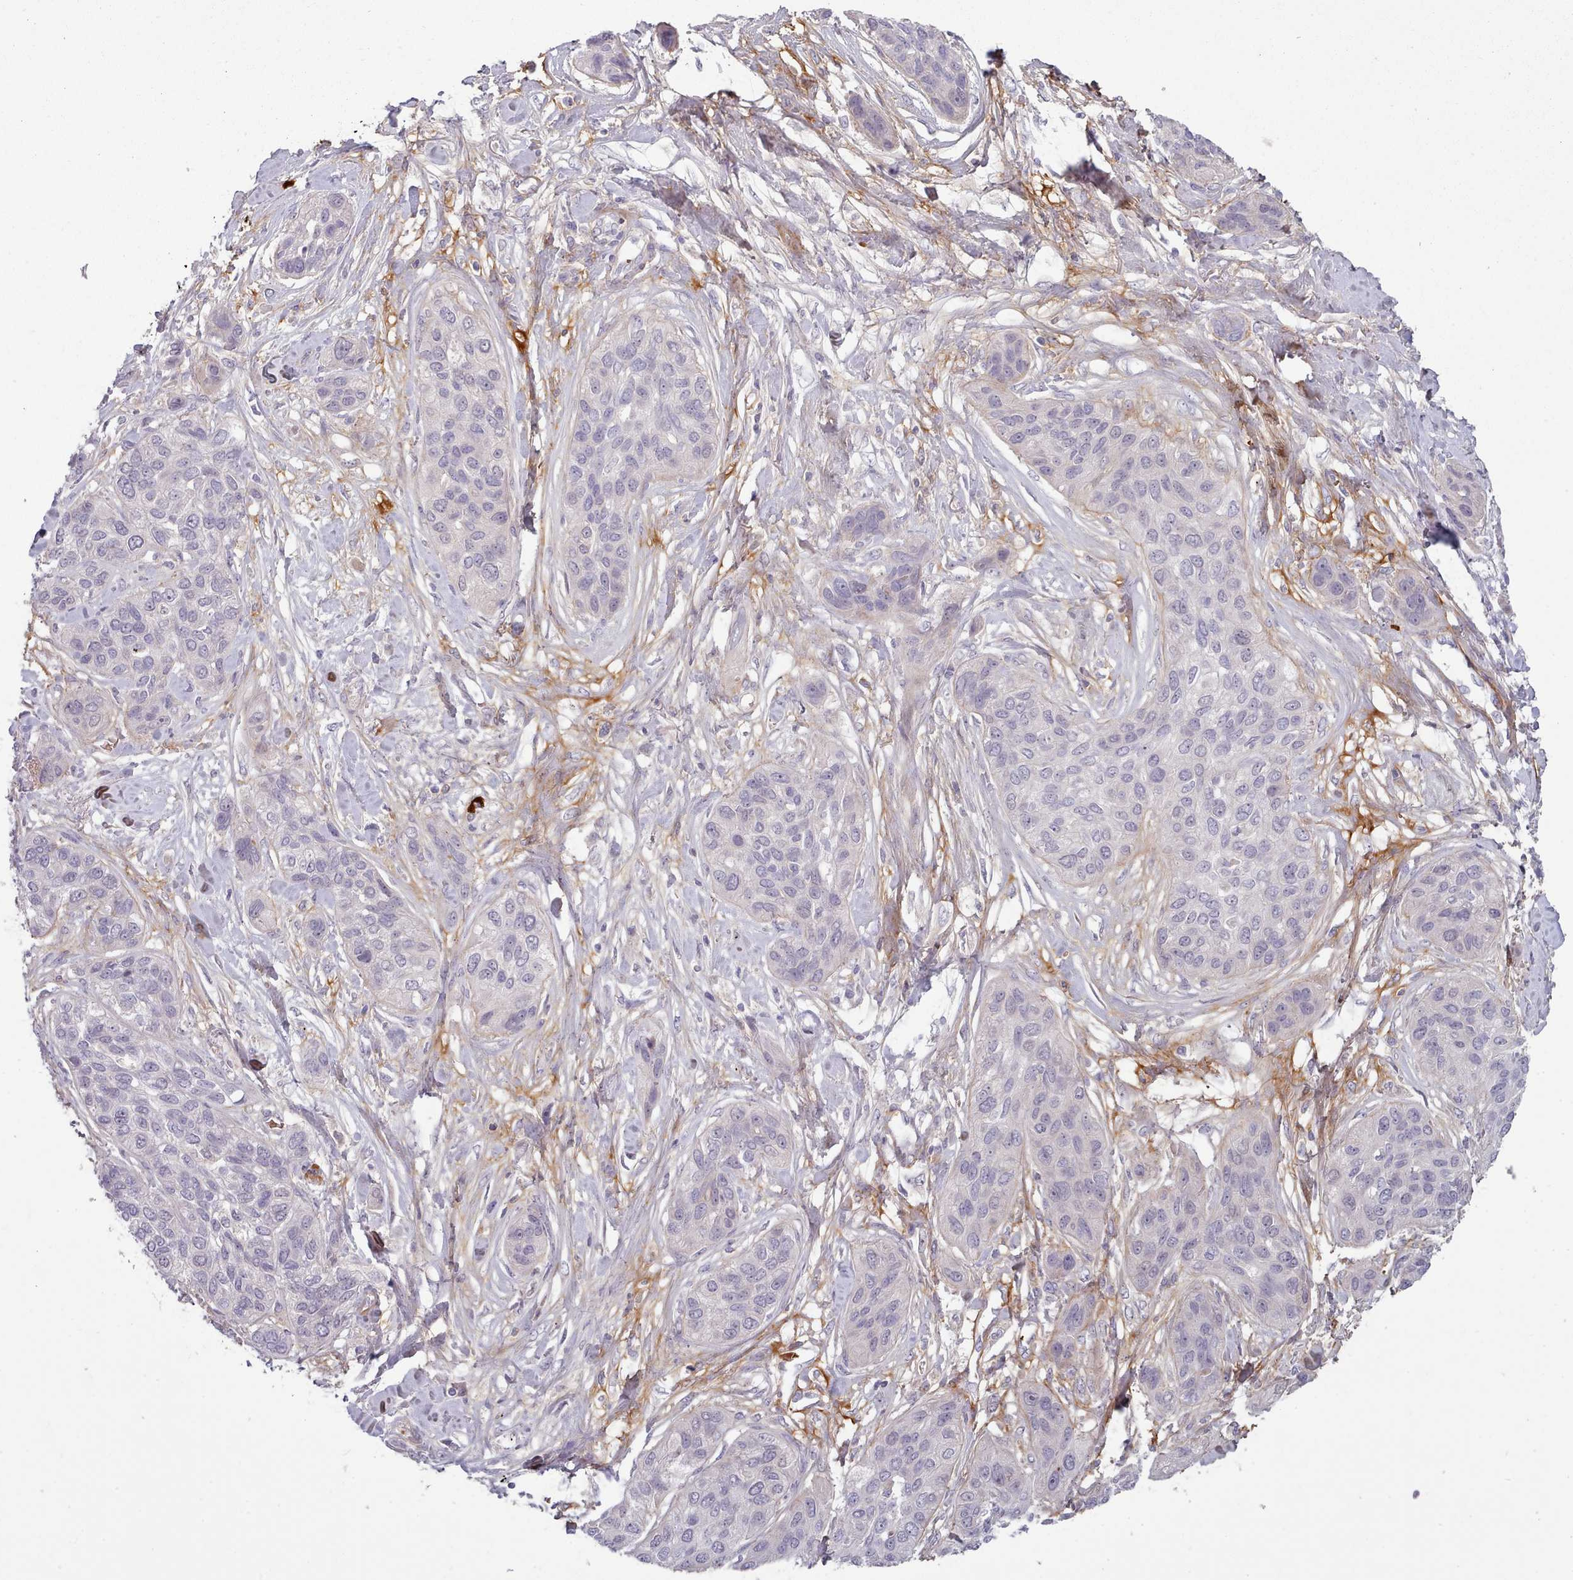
{"staining": {"intensity": "negative", "quantity": "none", "location": "none"}, "tissue": "lung cancer", "cell_type": "Tumor cells", "image_type": "cancer", "snomed": [{"axis": "morphology", "description": "Squamous cell carcinoma, NOS"}, {"axis": "topography", "description": "Lung"}], "caption": "The histopathology image demonstrates no significant positivity in tumor cells of lung cancer (squamous cell carcinoma).", "gene": "CLNS1A", "patient": {"sex": "female", "age": 70}}